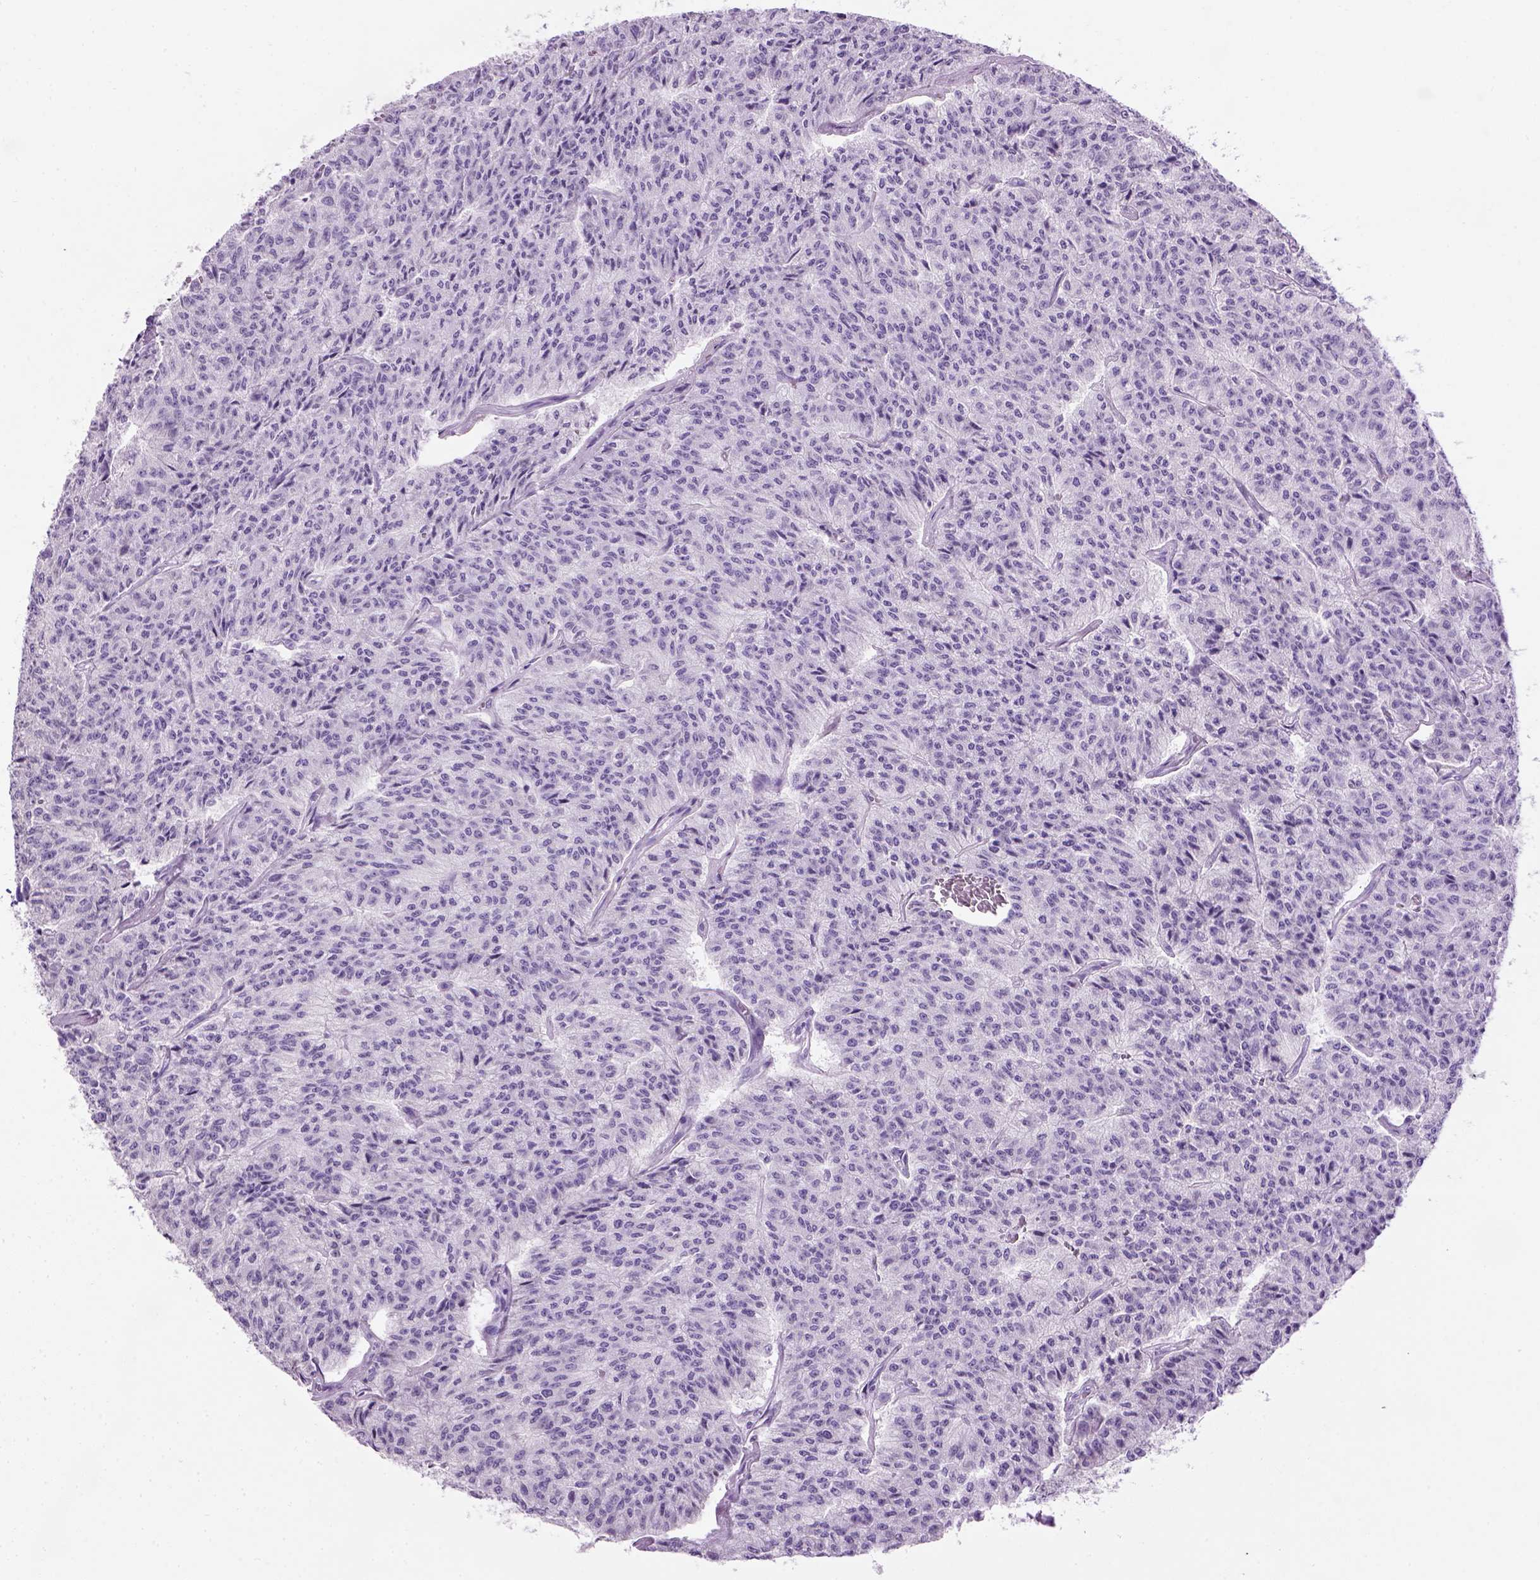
{"staining": {"intensity": "negative", "quantity": "none", "location": "none"}, "tissue": "carcinoid", "cell_type": "Tumor cells", "image_type": "cancer", "snomed": [{"axis": "morphology", "description": "Carcinoid, malignant, NOS"}, {"axis": "topography", "description": "Lung"}], "caption": "Immunohistochemistry micrograph of human carcinoid (malignant) stained for a protein (brown), which reveals no positivity in tumor cells. Brightfield microscopy of immunohistochemistry (IHC) stained with DAB (3,3'-diaminobenzidine) (brown) and hematoxylin (blue), captured at high magnification.", "gene": "GABRB2", "patient": {"sex": "male", "age": 71}}